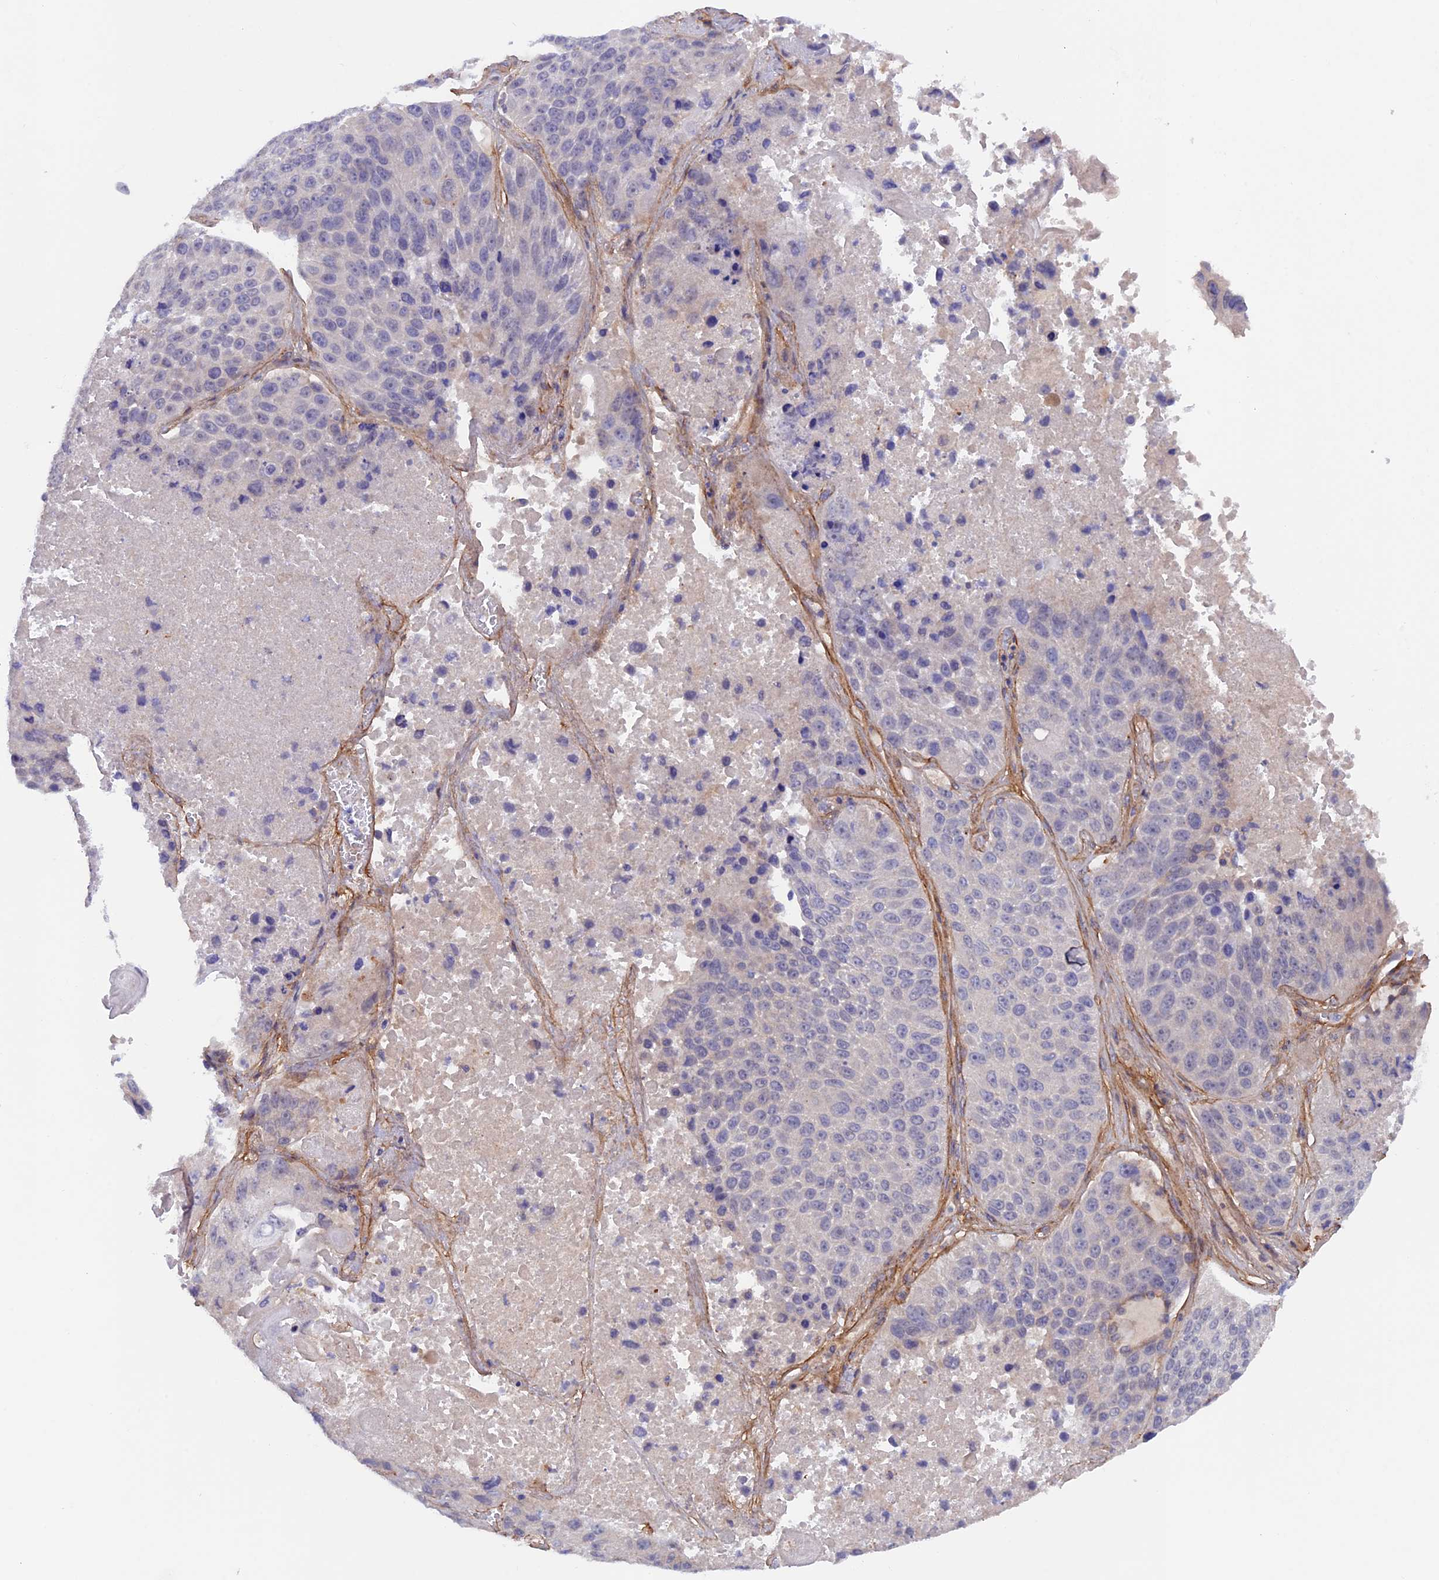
{"staining": {"intensity": "negative", "quantity": "none", "location": "none"}, "tissue": "lung cancer", "cell_type": "Tumor cells", "image_type": "cancer", "snomed": [{"axis": "morphology", "description": "Squamous cell carcinoma, NOS"}, {"axis": "topography", "description": "Lung"}], "caption": "The micrograph demonstrates no significant positivity in tumor cells of lung cancer.", "gene": "COL4A3", "patient": {"sex": "male", "age": 61}}